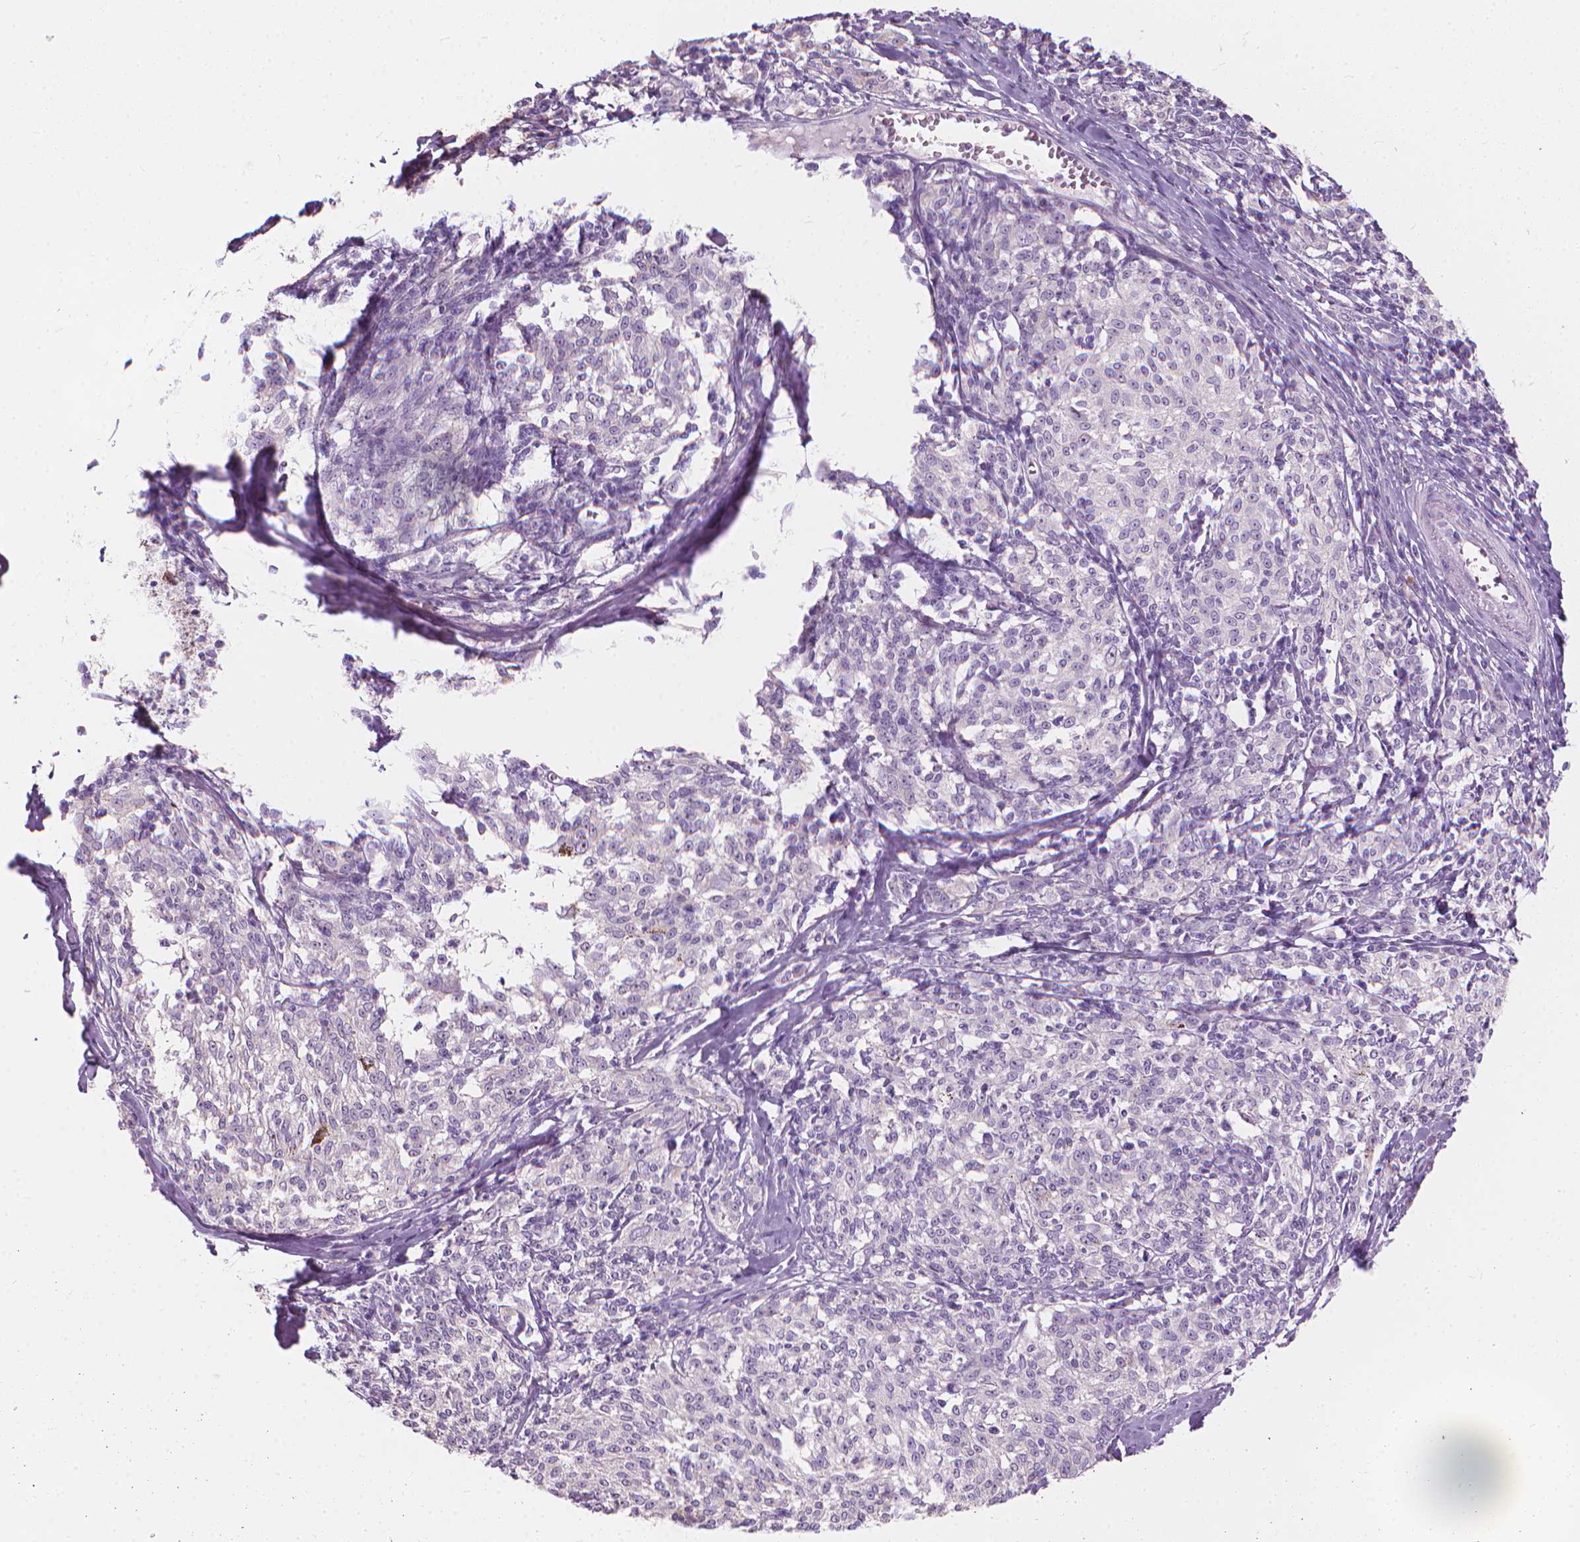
{"staining": {"intensity": "negative", "quantity": "none", "location": "none"}, "tissue": "melanoma", "cell_type": "Tumor cells", "image_type": "cancer", "snomed": [{"axis": "morphology", "description": "Malignant melanoma, NOS"}, {"axis": "topography", "description": "Skin"}], "caption": "Tumor cells show no significant protein positivity in melanoma.", "gene": "GPRC5A", "patient": {"sex": "female", "age": 72}}